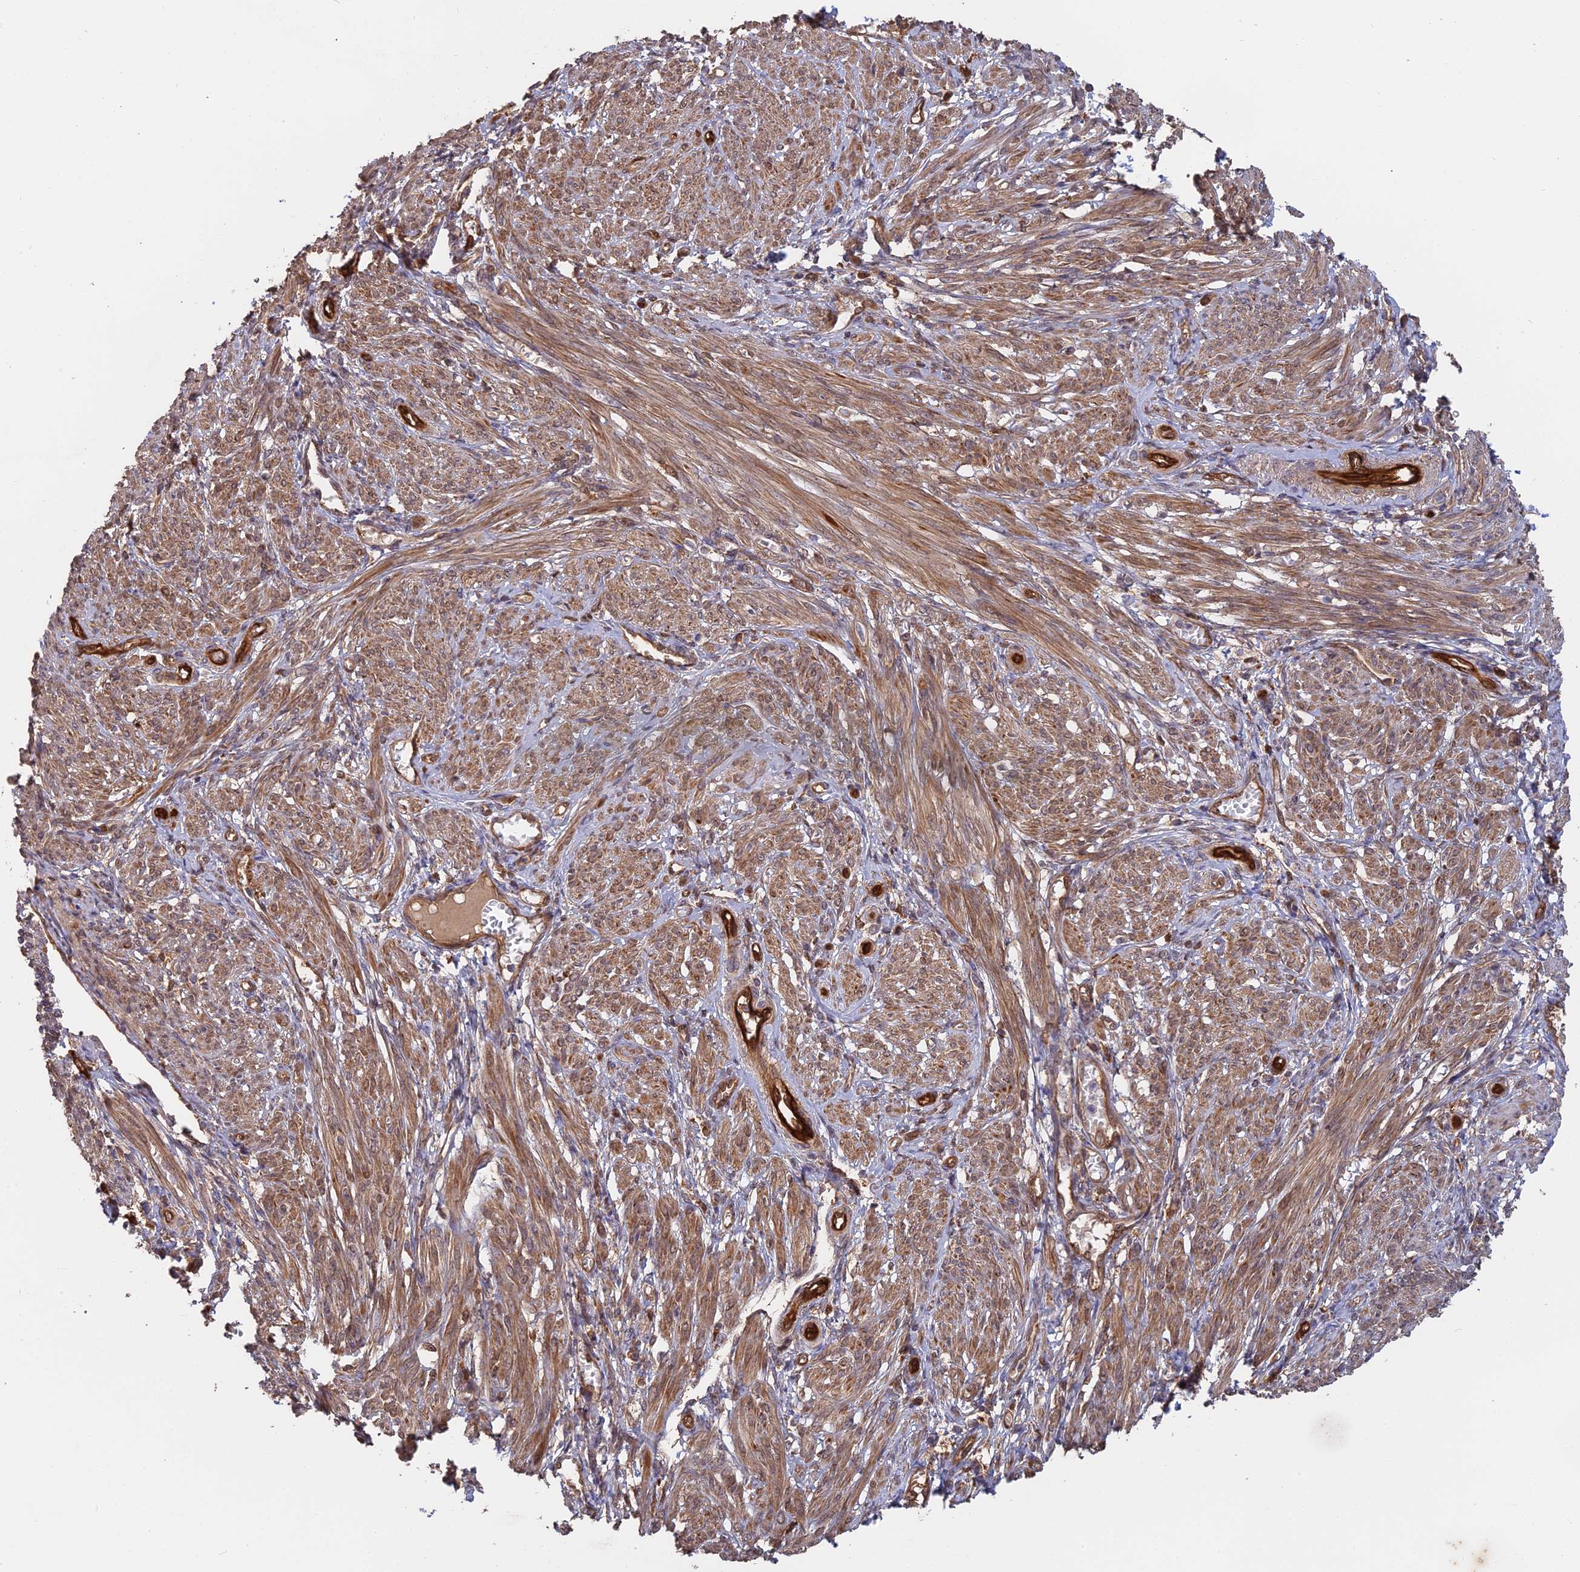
{"staining": {"intensity": "moderate", "quantity": ">75%", "location": "cytoplasmic/membranous"}, "tissue": "smooth muscle", "cell_type": "Smooth muscle cells", "image_type": "normal", "snomed": [{"axis": "morphology", "description": "Normal tissue, NOS"}, {"axis": "morphology", "description": "Adenocarcinoma, NOS"}, {"axis": "topography", "description": "Colon"}, {"axis": "topography", "description": "Peripheral nerve tissue"}], "caption": "A high-resolution micrograph shows IHC staining of benign smooth muscle, which exhibits moderate cytoplasmic/membranous positivity in approximately >75% of smooth muscle cells.", "gene": "SAC3D1", "patient": {"sex": "male", "age": 14}}